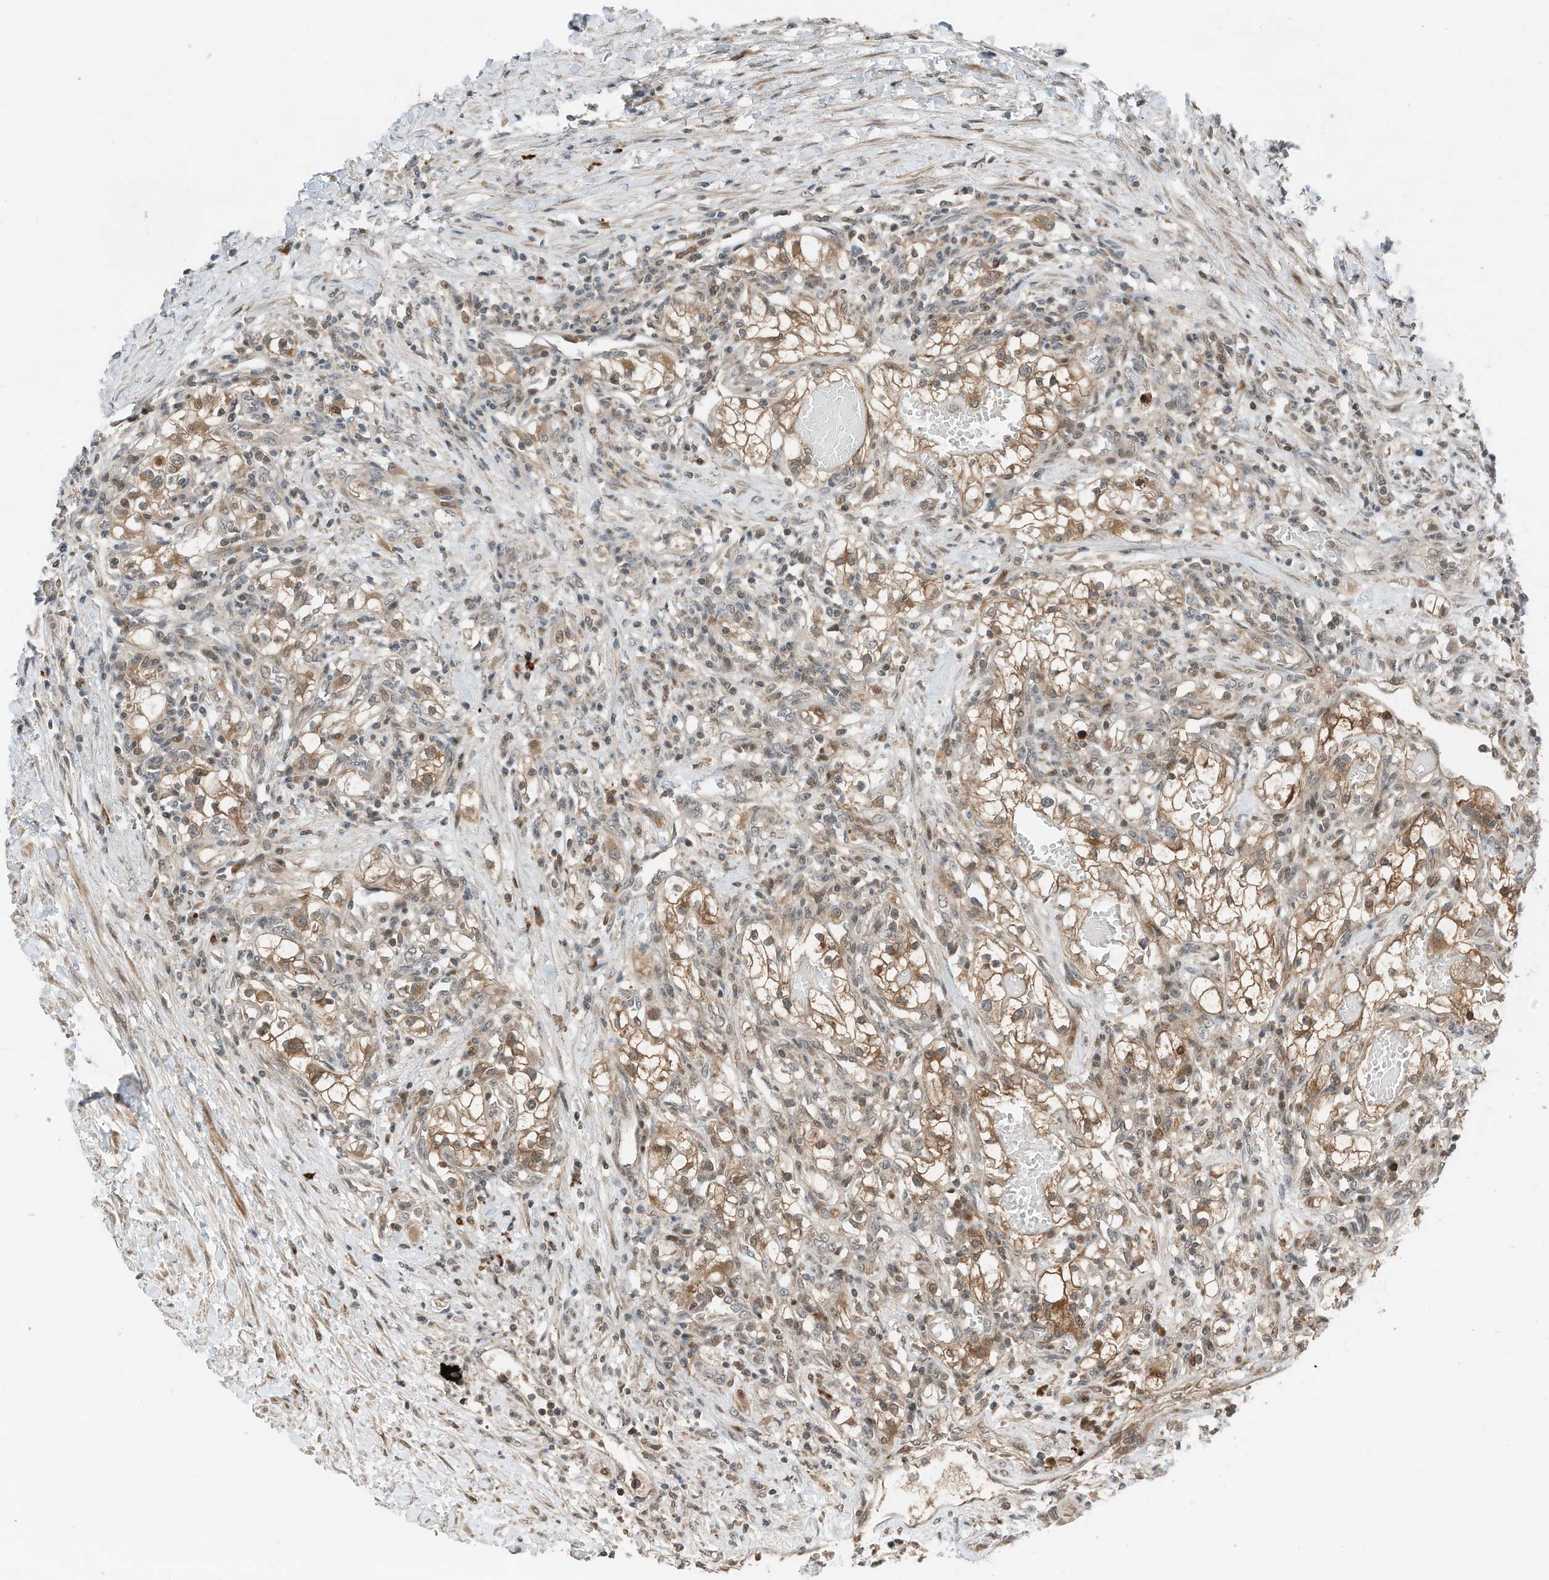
{"staining": {"intensity": "moderate", "quantity": ">75%", "location": "cytoplasmic/membranous"}, "tissue": "renal cancer", "cell_type": "Tumor cells", "image_type": "cancer", "snomed": [{"axis": "morphology", "description": "Normal tissue, NOS"}, {"axis": "morphology", "description": "Adenocarcinoma, NOS"}, {"axis": "topography", "description": "Kidney"}], "caption": "Renal adenocarcinoma was stained to show a protein in brown. There is medium levels of moderate cytoplasmic/membranous positivity in approximately >75% of tumor cells. (IHC, brightfield microscopy, high magnification).", "gene": "RMND1", "patient": {"sex": "male", "age": 68}}